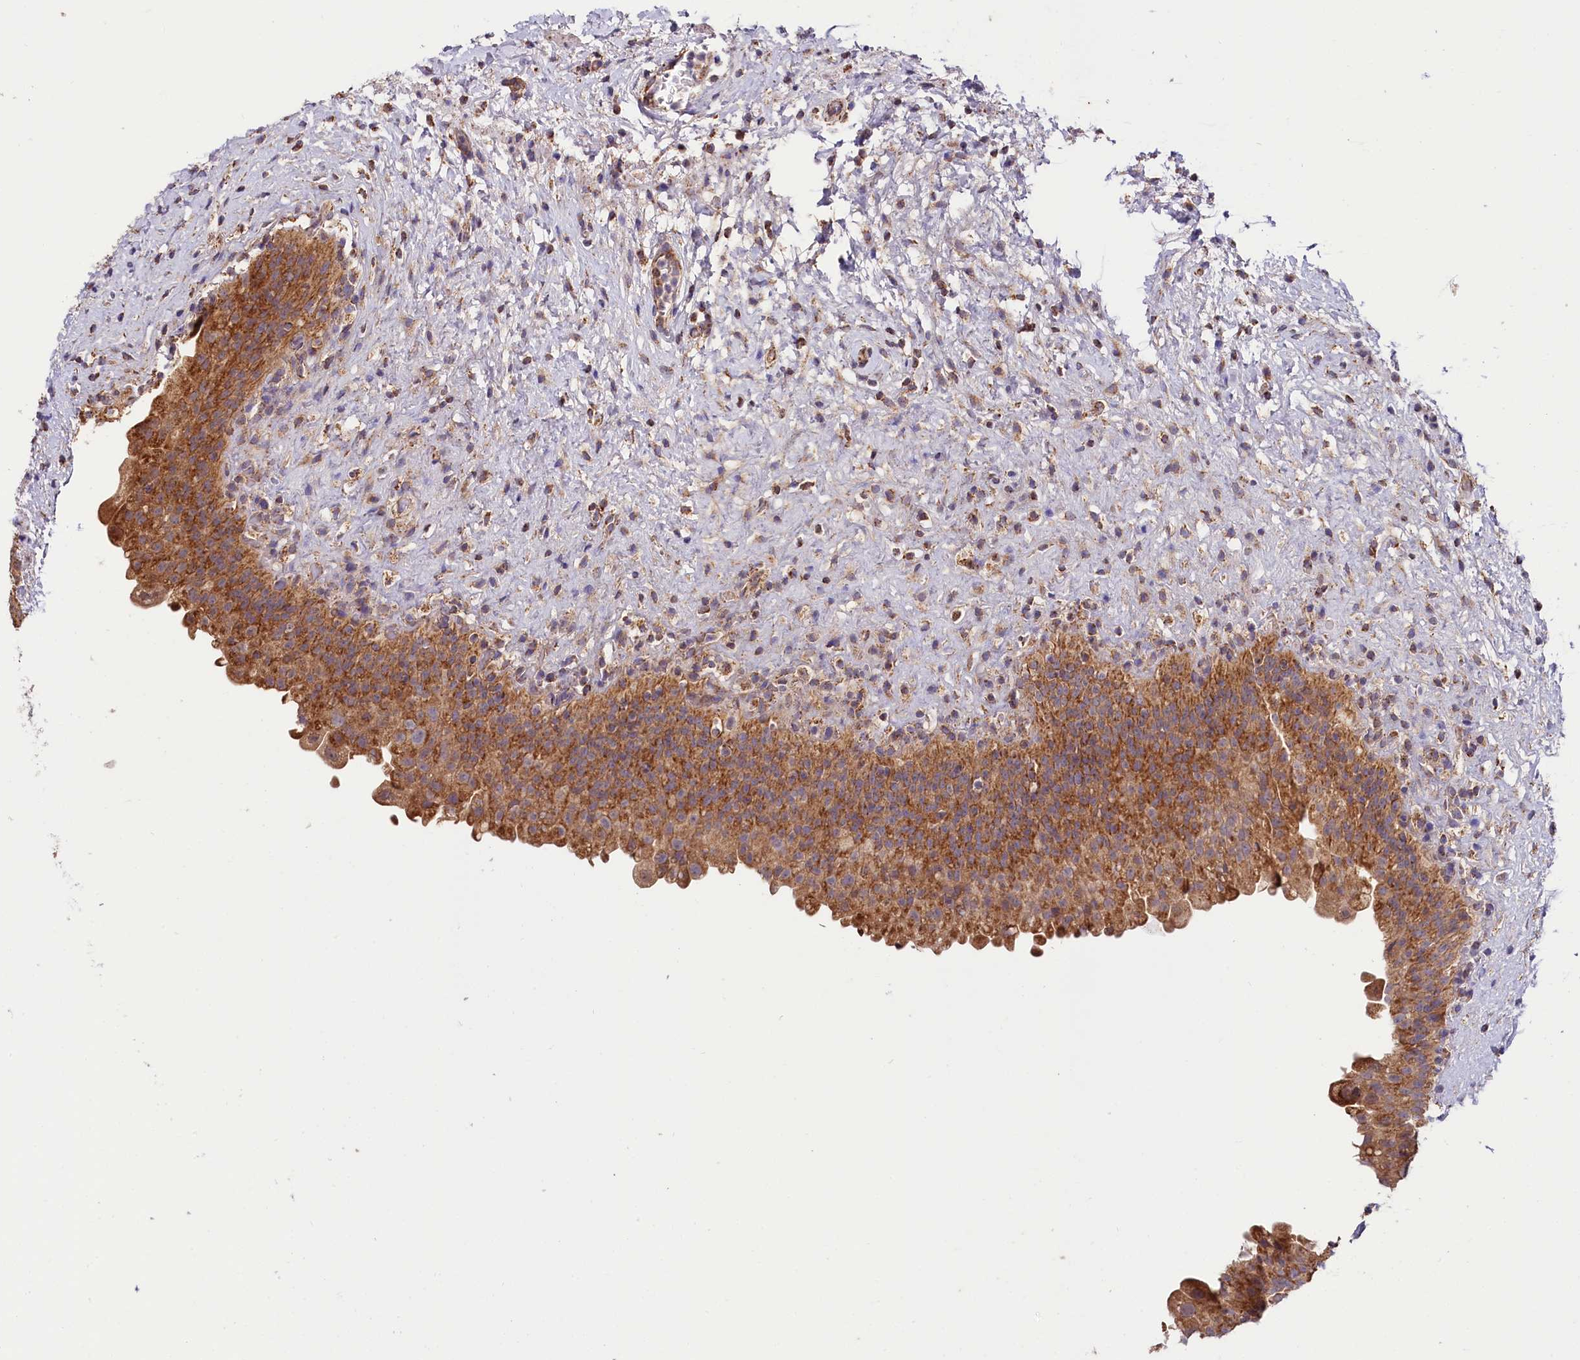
{"staining": {"intensity": "strong", "quantity": ">75%", "location": "cytoplasmic/membranous"}, "tissue": "urinary bladder", "cell_type": "Urothelial cells", "image_type": "normal", "snomed": [{"axis": "morphology", "description": "Normal tissue, NOS"}, {"axis": "topography", "description": "Urinary bladder"}], "caption": "Protein expression analysis of normal human urinary bladder reveals strong cytoplasmic/membranous expression in about >75% of urothelial cells.", "gene": "NUDT15", "patient": {"sex": "female", "age": 27}}